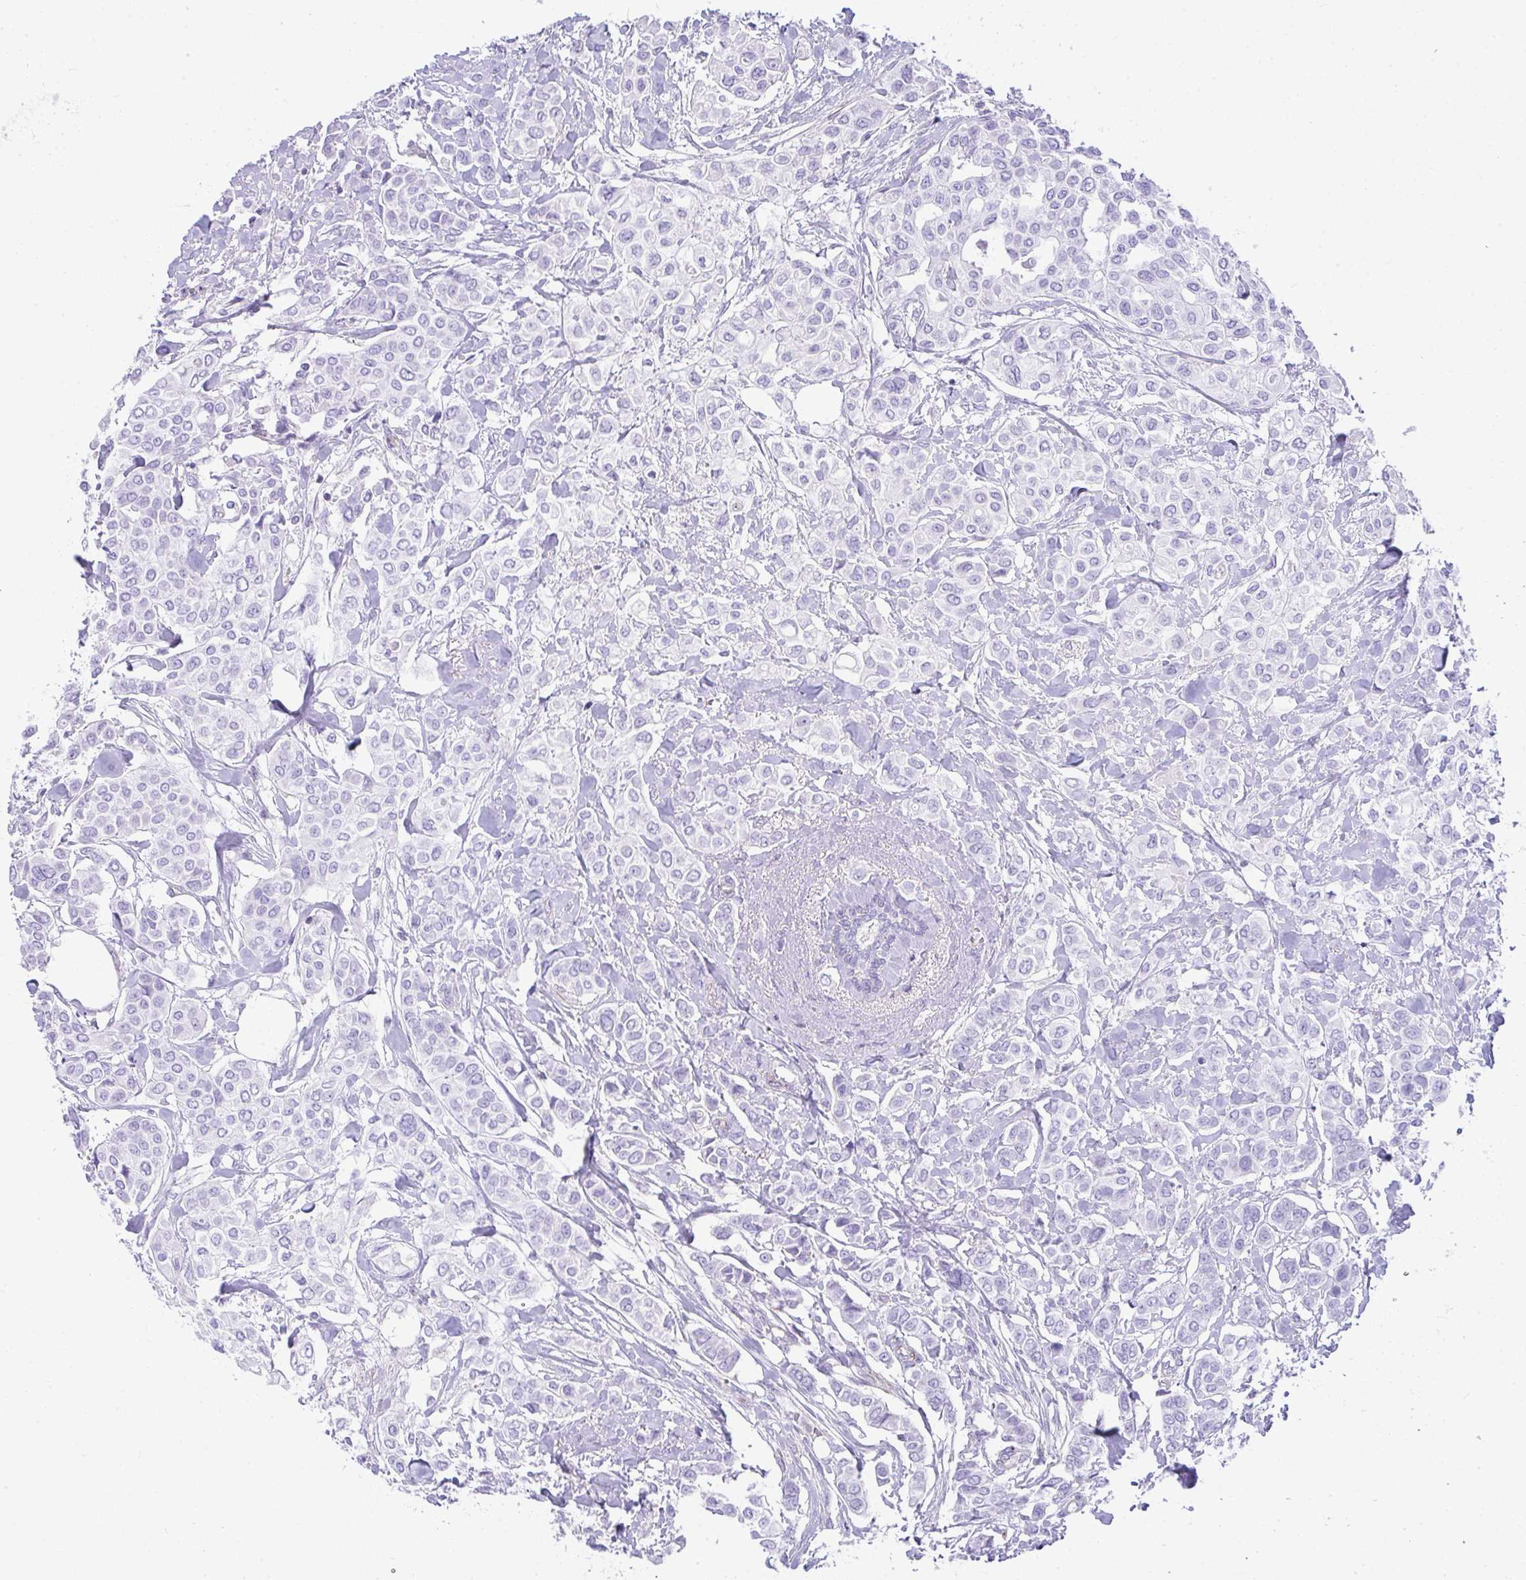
{"staining": {"intensity": "negative", "quantity": "none", "location": "none"}, "tissue": "breast cancer", "cell_type": "Tumor cells", "image_type": "cancer", "snomed": [{"axis": "morphology", "description": "Lobular carcinoma"}, {"axis": "topography", "description": "Breast"}], "caption": "Human breast cancer (lobular carcinoma) stained for a protein using IHC reveals no expression in tumor cells.", "gene": "CDRT15", "patient": {"sex": "female", "age": 51}}